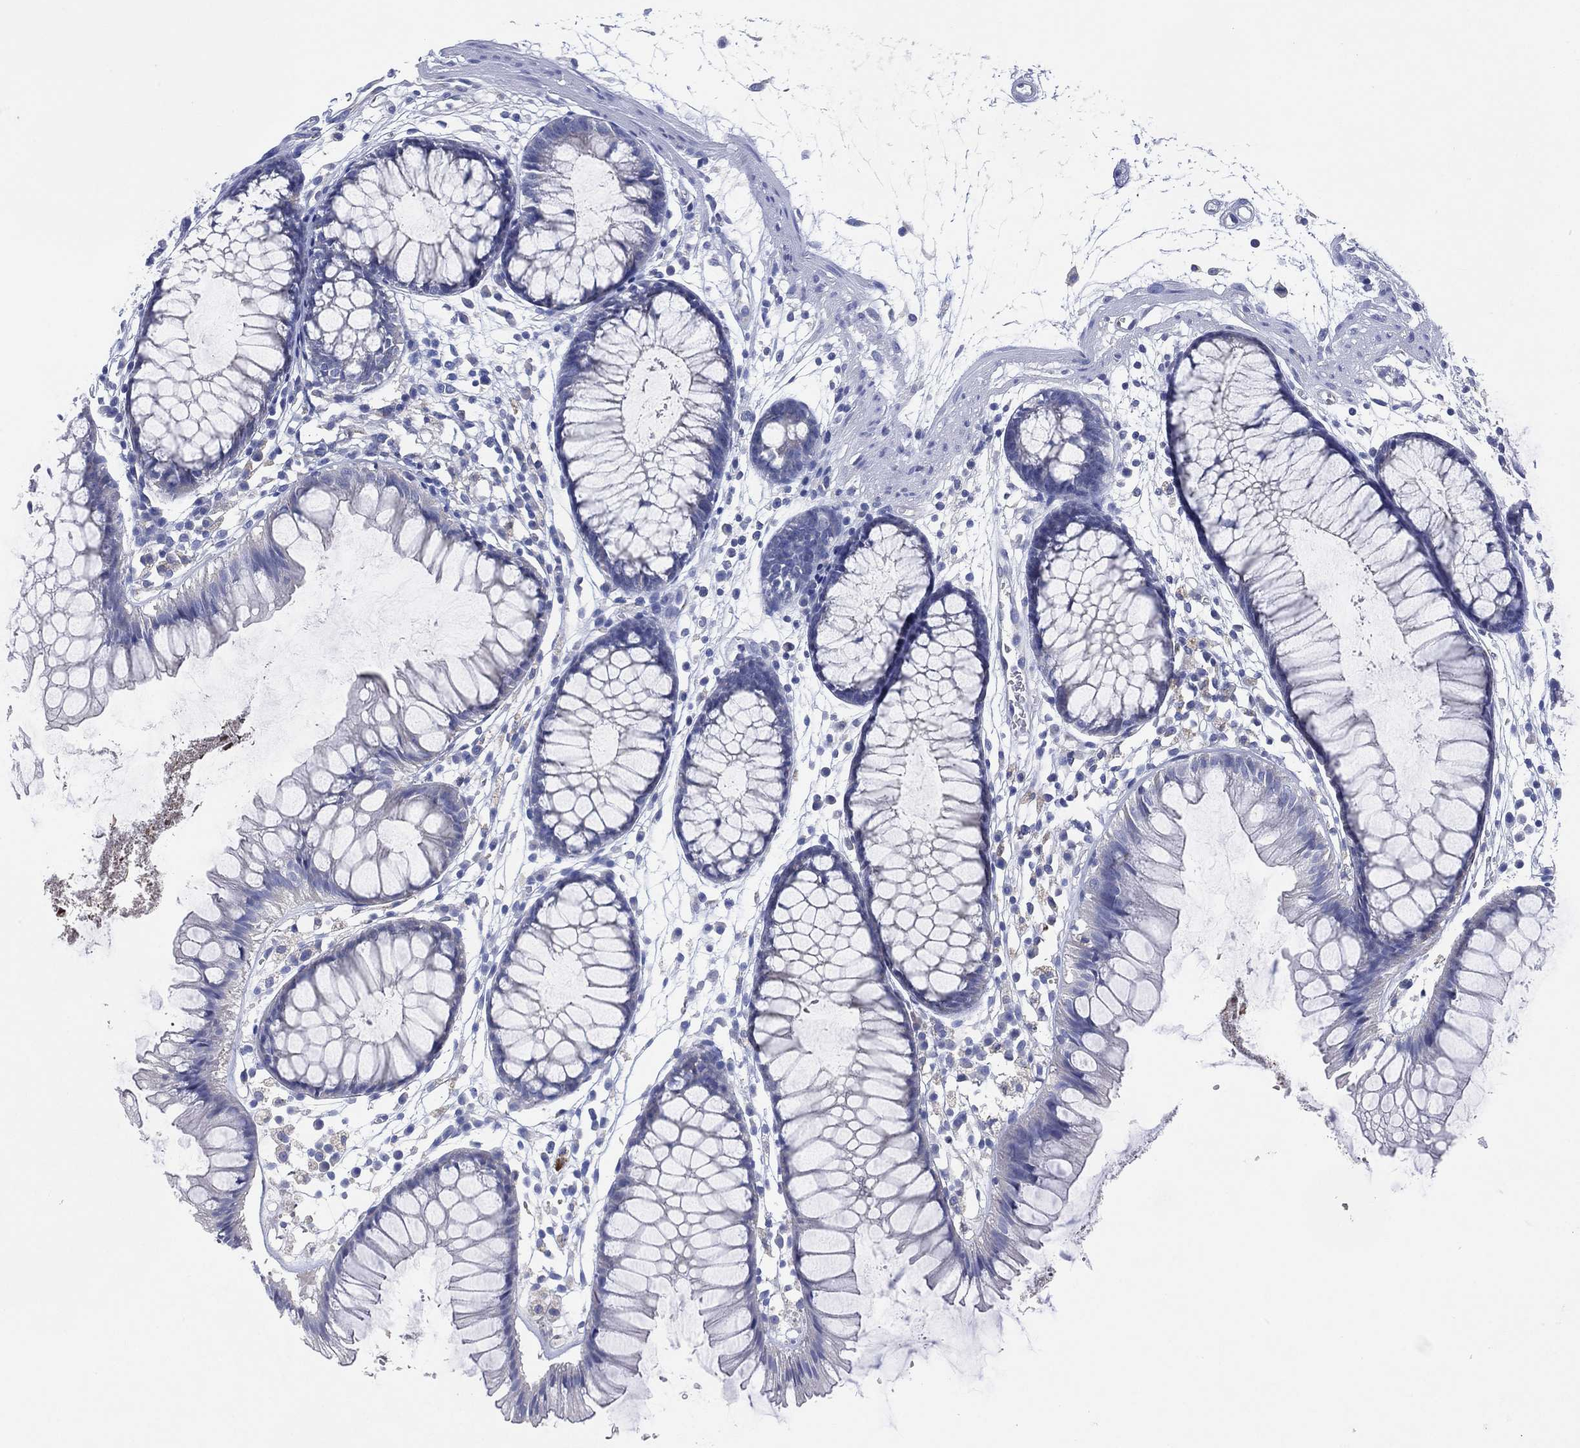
{"staining": {"intensity": "negative", "quantity": "none", "location": "none"}, "tissue": "colon", "cell_type": "Endothelial cells", "image_type": "normal", "snomed": [{"axis": "morphology", "description": "Normal tissue, NOS"}, {"axis": "morphology", "description": "Adenocarcinoma, NOS"}, {"axis": "topography", "description": "Colon"}], "caption": "Protein analysis of normal colon displays no significant staining in endothelial cells.", "gene": "CHRNA3", "patient": {"sex": "male", "age": 65}}